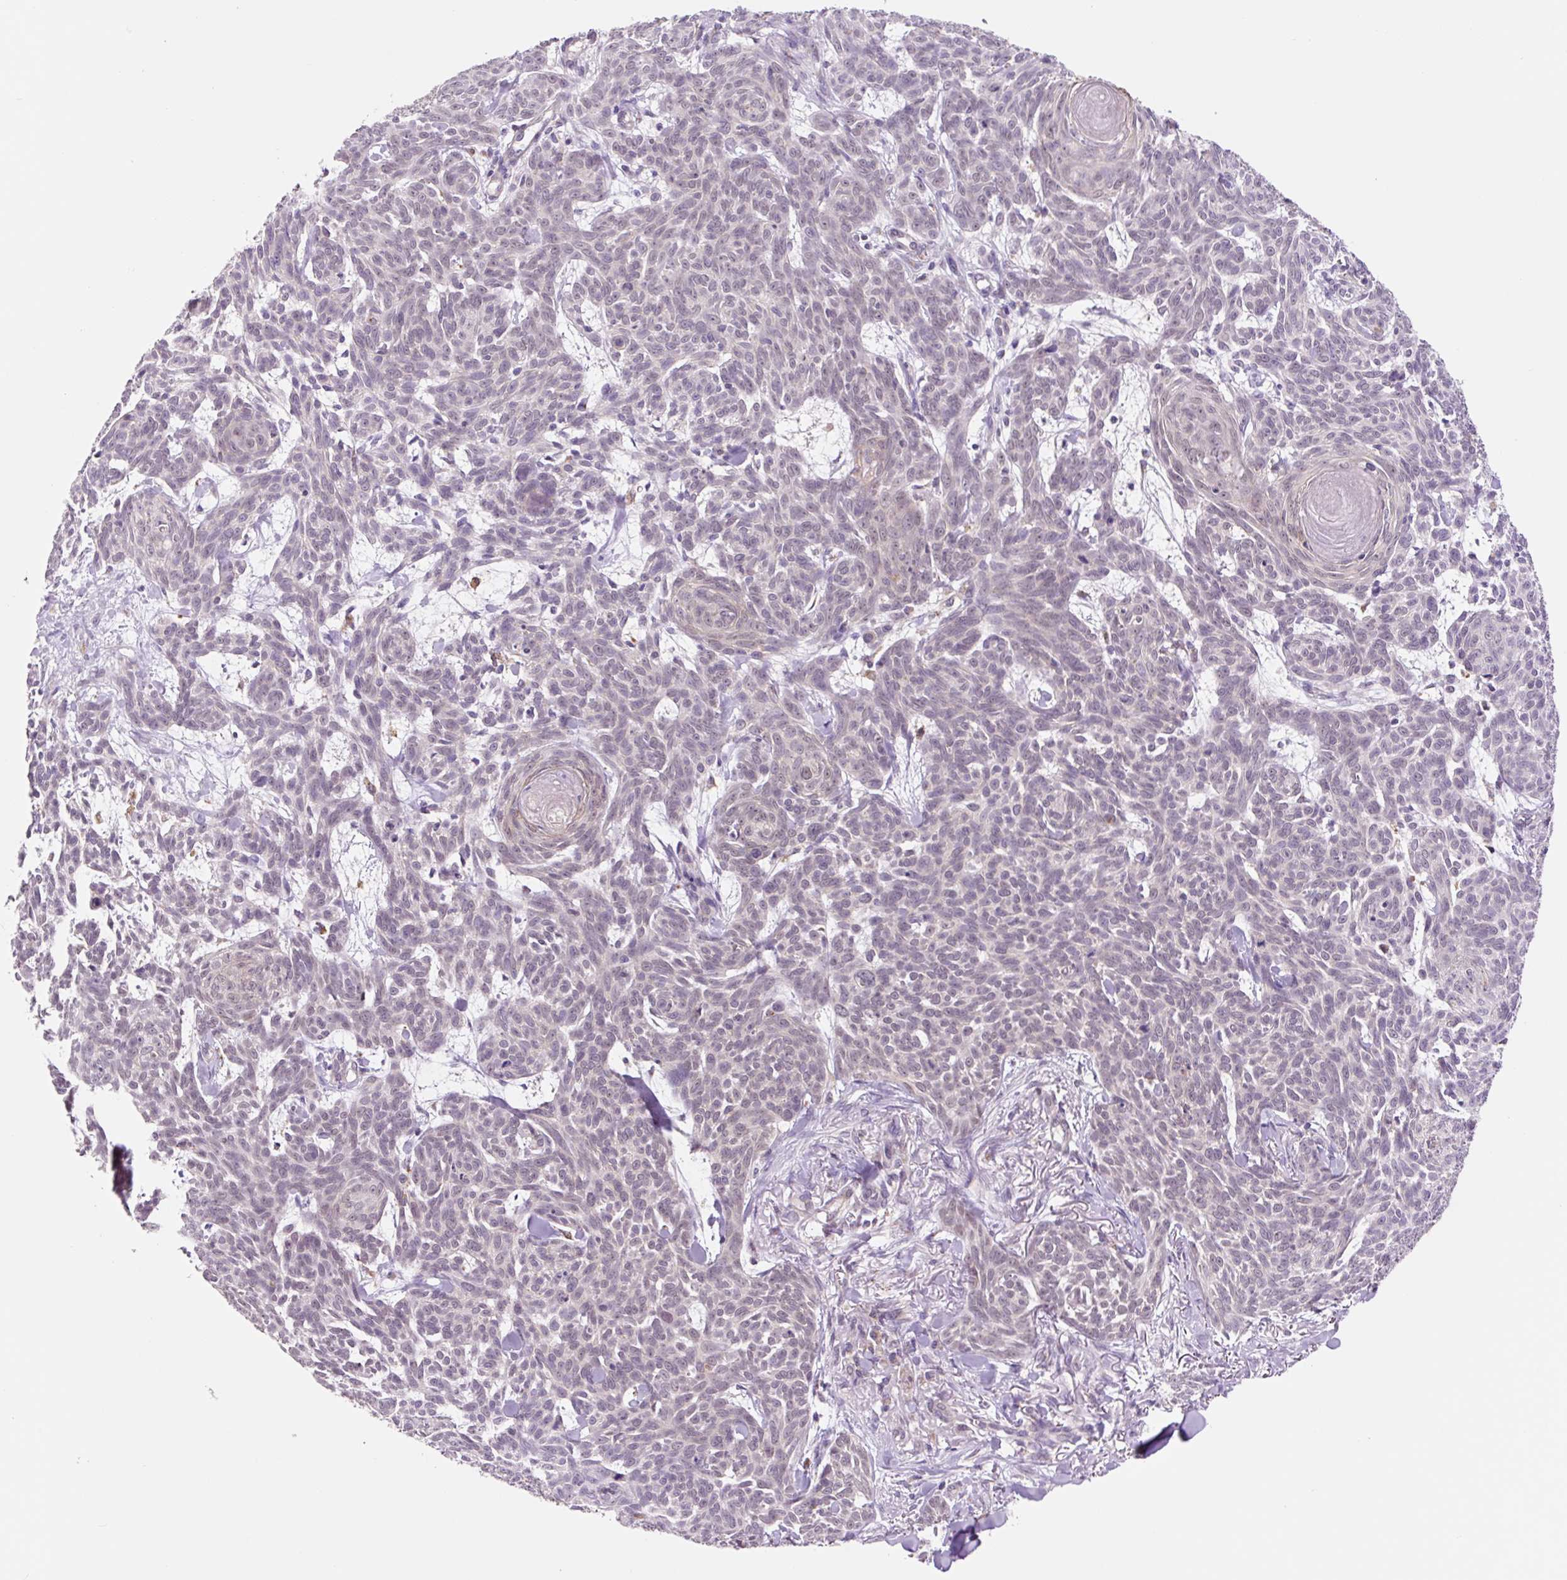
{"staining": {"intensity": "negative", "quantity": "none", "location": "none"}, "tissue": "skin cancer", "cell_type": "Tumor cells", "image_type": "cancer", "snomed": [{"axis": "morphology", "description": "Basal cell carcinoma"}, {"axis": "topography", "description": "Skin"}], "caption": "Tumor cells are negative for protein expression in human skin cancer.", "gene": "PCK2", "patient": {"sex": "female", "age": 93}}